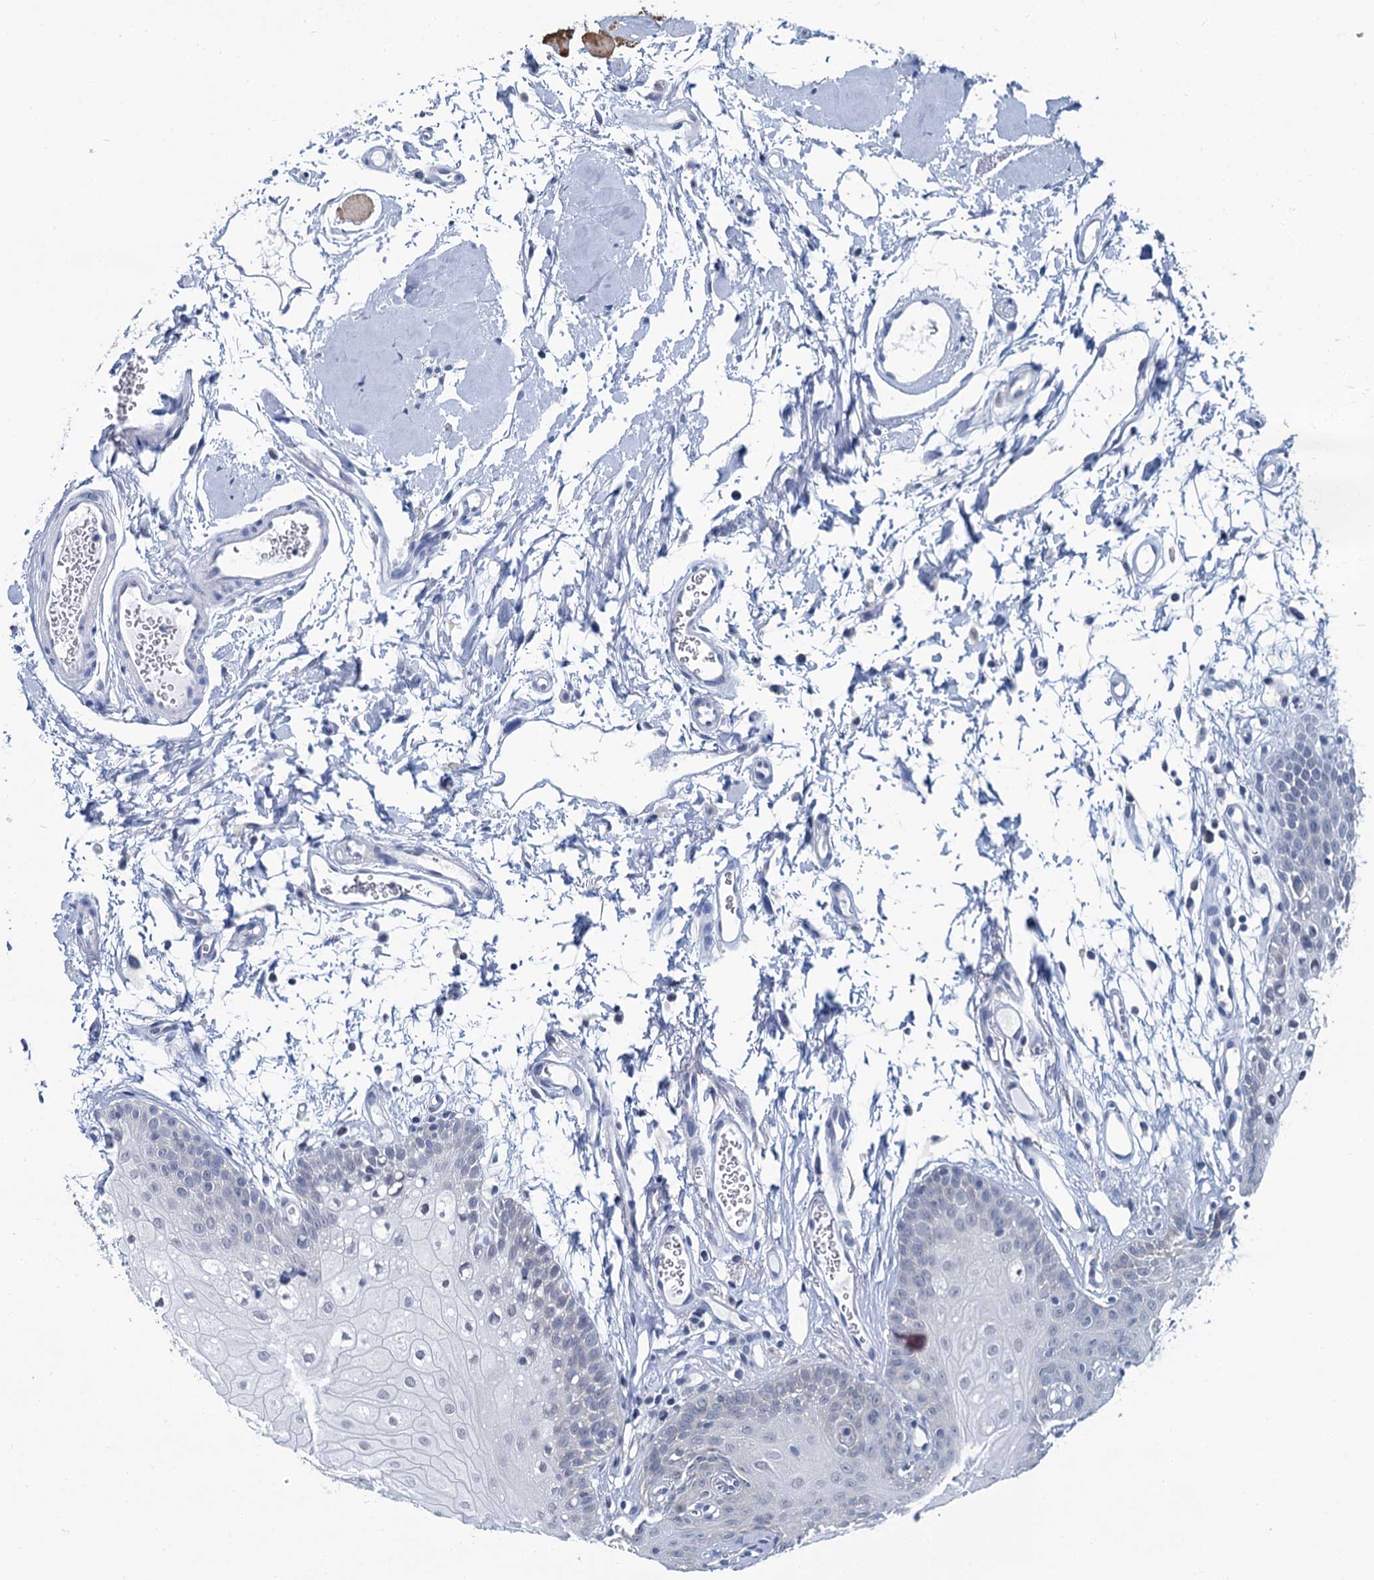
{"staining": {"intensity": "negative", "quantity": "none", "location": "none"}, "tissue": "oral mucosa", "cell_type": "Squamous epithelial cells", "image_type": "normal", "snomed": [{"axis": "morphology", "description": "Normal tissue, NOS"}, {"axis": "topography", "description": "Oral tissue"}, {"axis": "topography", "description": "Tounge, NOS"}], "caption": "The micrograph shows no significant positivity in squamous epithelial cells of oral mucosa.", "gene": "MIOX", "patient": {"sex": "female", "age": 73}}